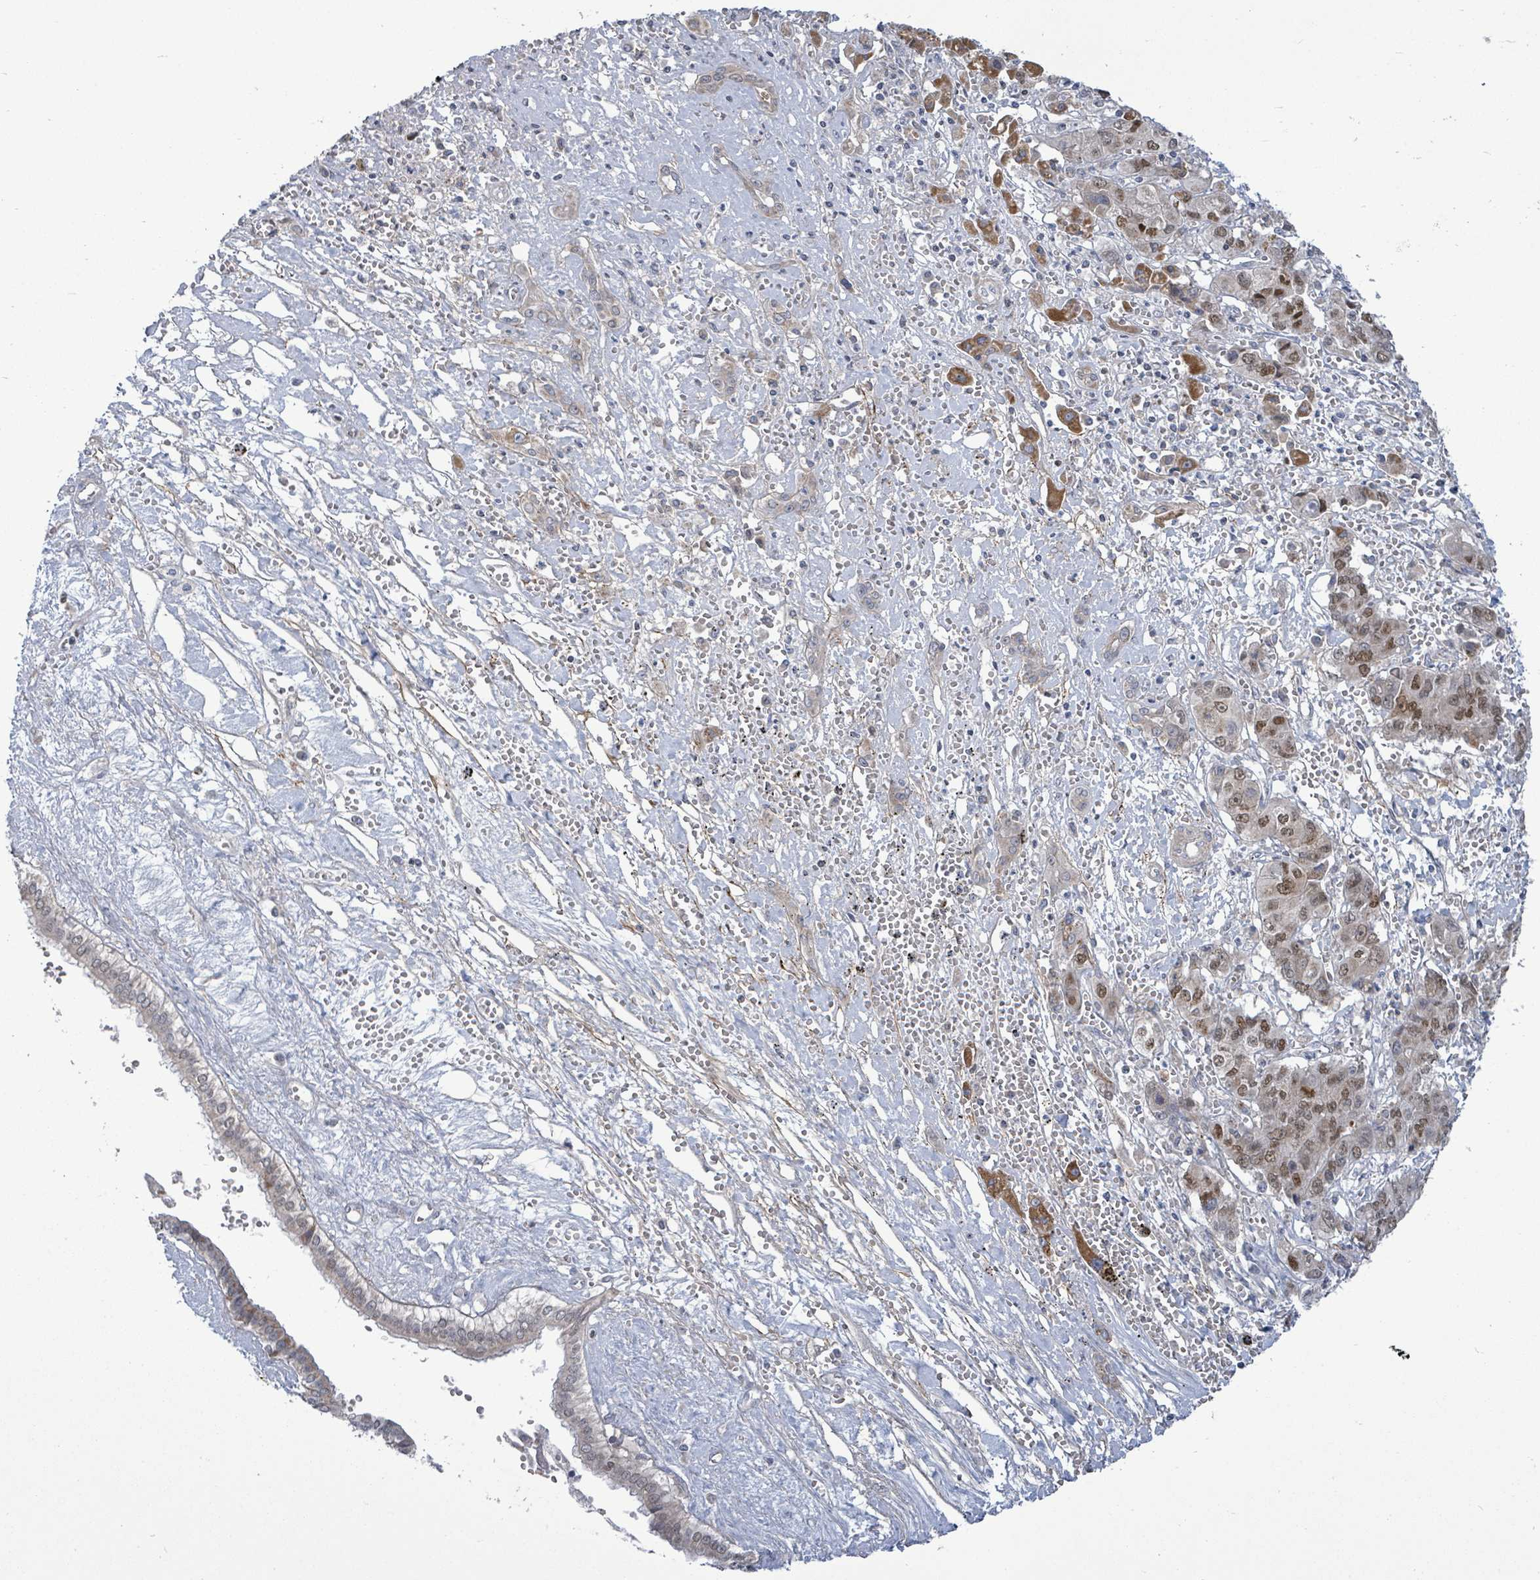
{"staining": {"intensity": "moderate", "quantity": ">75%", "location": "nuclear"}, "tissue": "liver cancer", "cell_type": "Tumor cells", "image_type": "cancer", "snomed": [{"axis": "morphology", "description": "Cholangiocarcinoma"}, {"axis": "topography", "description": "Liver"}], "caption": "Tumor cells display medium levels of moderate nuclear staining in about >75% of cells in human cholangiocarcinoma (liver). The staining was performed using DAB (3,3'-diaminobenzidine) to visualize the protein expression in brown, while the nuclei were stained in blue with hematoxylin (Magnification: 20x).", "gene": "ZFPM1", "patient": {"sex": "male", "age": 67}}